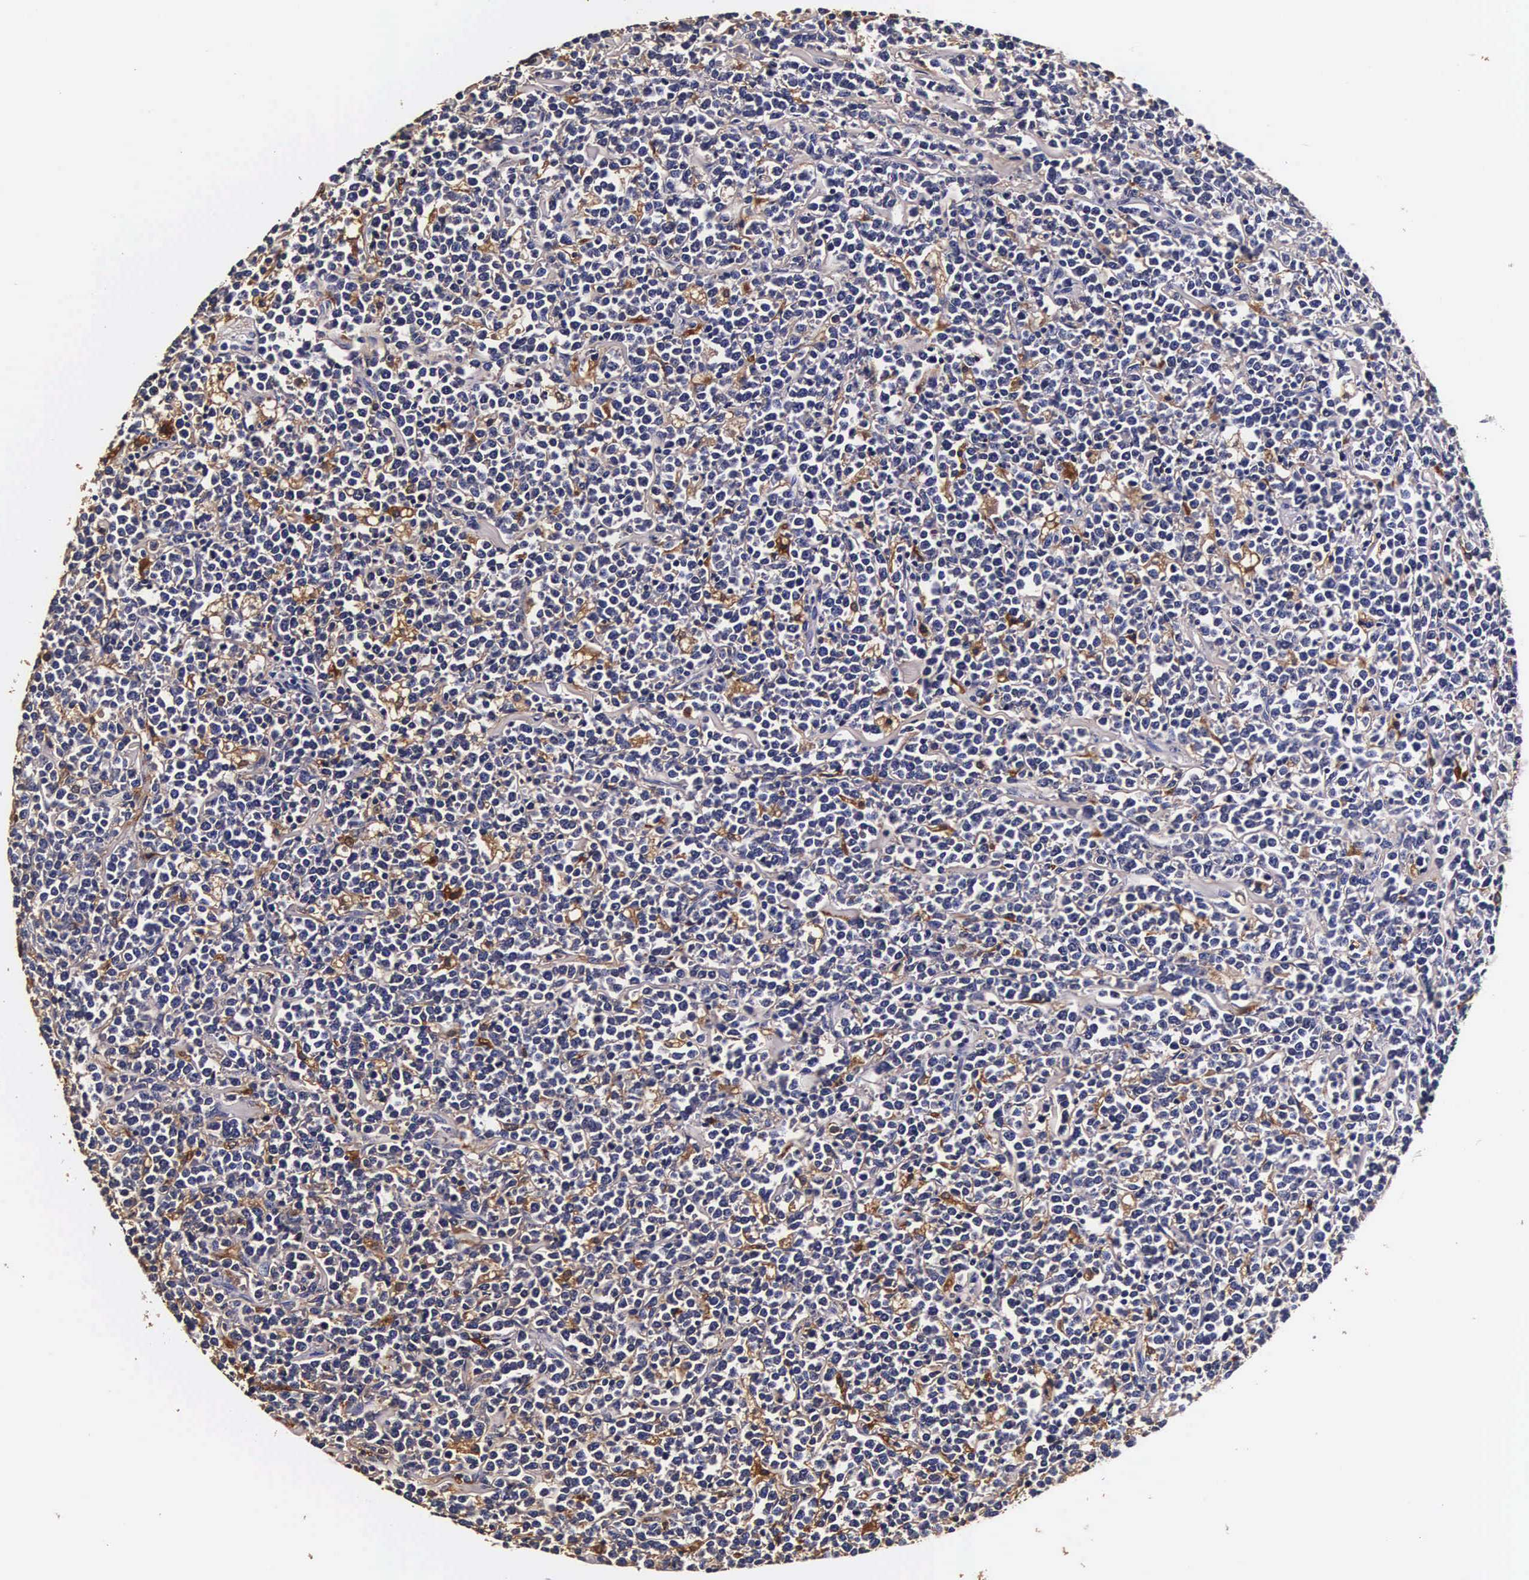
{"staining": {"intensity": "moderate", "quantity": "25%-75%", "location": "cytoplasmic/membranous"}, "tissue": "lymphoma", "cell_type": "Tumor cells", "image_type": "cancer", "snomed": [{"axis": "morphology", "description": "Malignant lymphoma, non-Hodgkin's type, High grade"}, {"axis": "topography", "description": "Small intestine"}, {"axis": "topography", "description": "Colon"}], "caption": "Tumor cells demonstrate medium levels of moderate cytoplasmic/membranous staining in about 25%-75% of cells in malignant lymphoma, non-Hodgkin's type (high-grade).", "gene": "CTSB", "patient": {"sex": "male", "age": 8}}